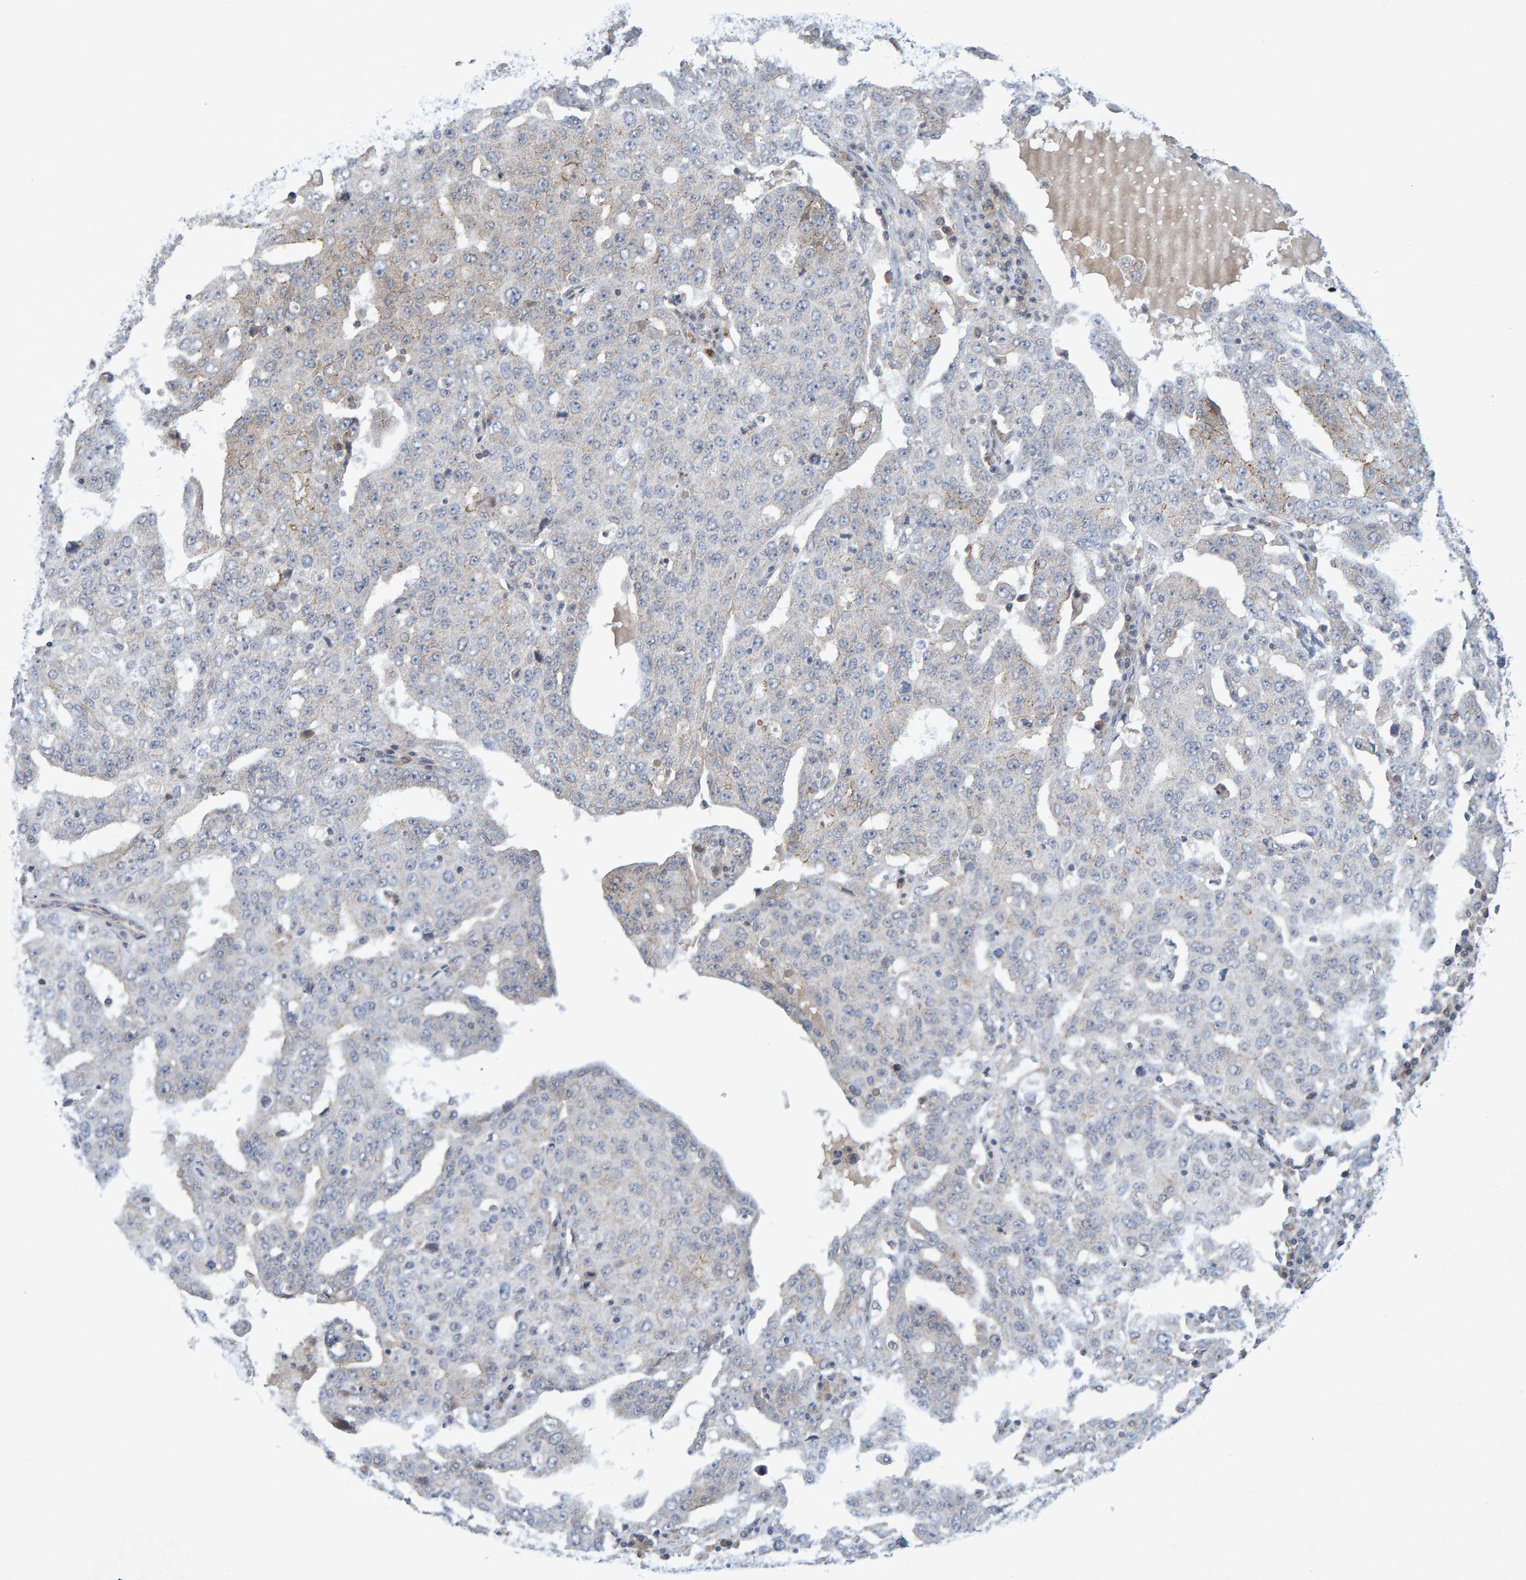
{"staining": {"intensity": "weak", "quantity": "<25%", "location": "cytoplasmic/membranous"}, "tissue": "ovarian cancer", "cell_type": "Tumor cells", "image_type": "cancer", "snomed": [{"axis": "morphology", "description": "Carcinoma, endometroid"}, {"axis": "topography", "description": "Ovary"}], "caption": "This is an immunohistochemistry (IHC) histopathology image of ovarian cancer (endometroid carcinoma). There is no expression in tumor cells.", "gene": "CDH2", "patient": {"sex": "female", "age": 62}}